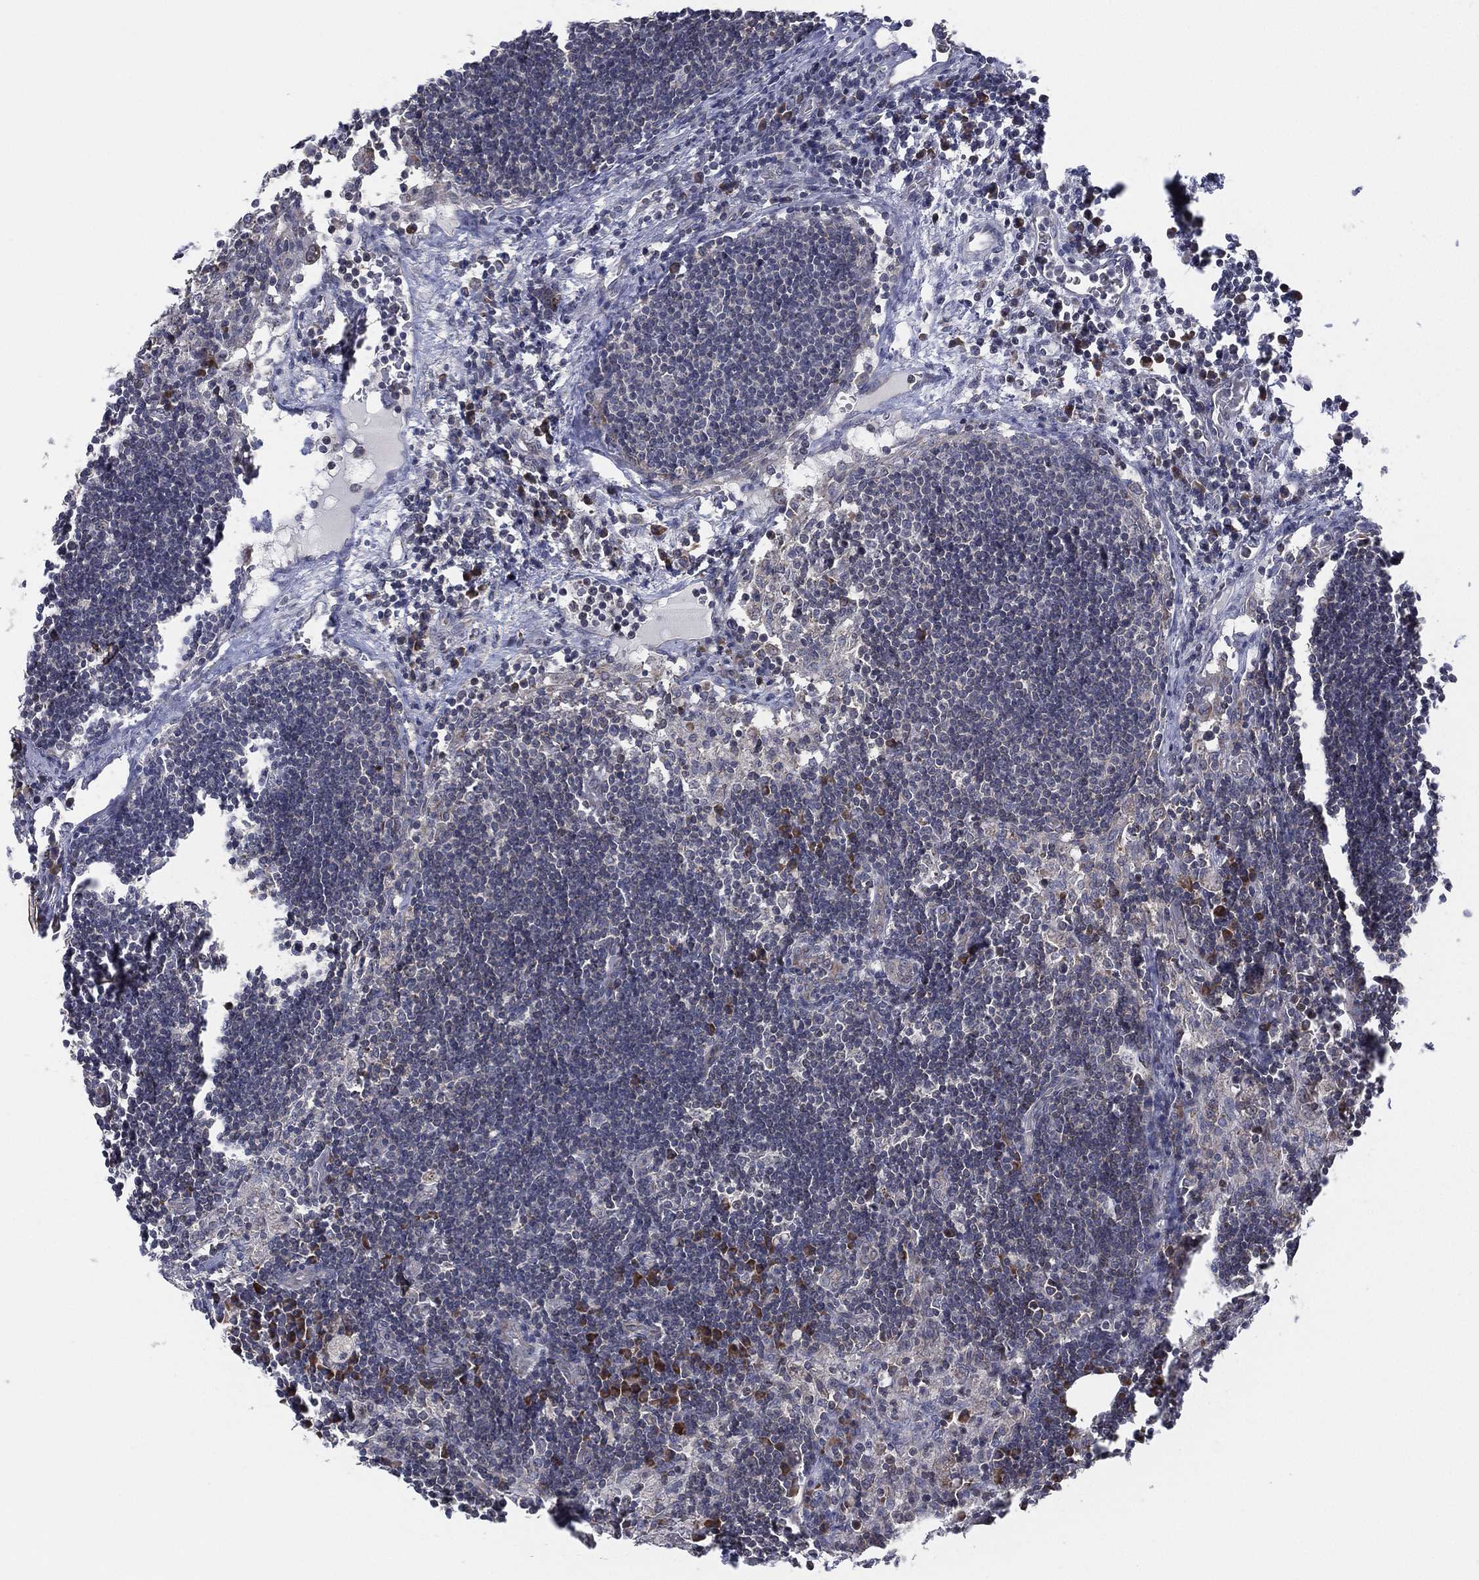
{"staining": {"intensity": "negative", "quantity": "none", "location": "none"}, "tissue": "lymph node", "cell_type": "Germinal center cells", "image_type": "normal", "snomed": [{"axis": "morphology", "description": "Normal tissue, NOS"}, {"axis": "topography", "description": "Lymph node"}], "caption": "Immunohistochemistry image of benign lymph node: human lymph node stained with DAB exhibits no significant protein positivity in germinal center cells. Nuclei are stained in blue.", "gene": "TMCO1", "patient": {"sex": "male", "age": 63}}